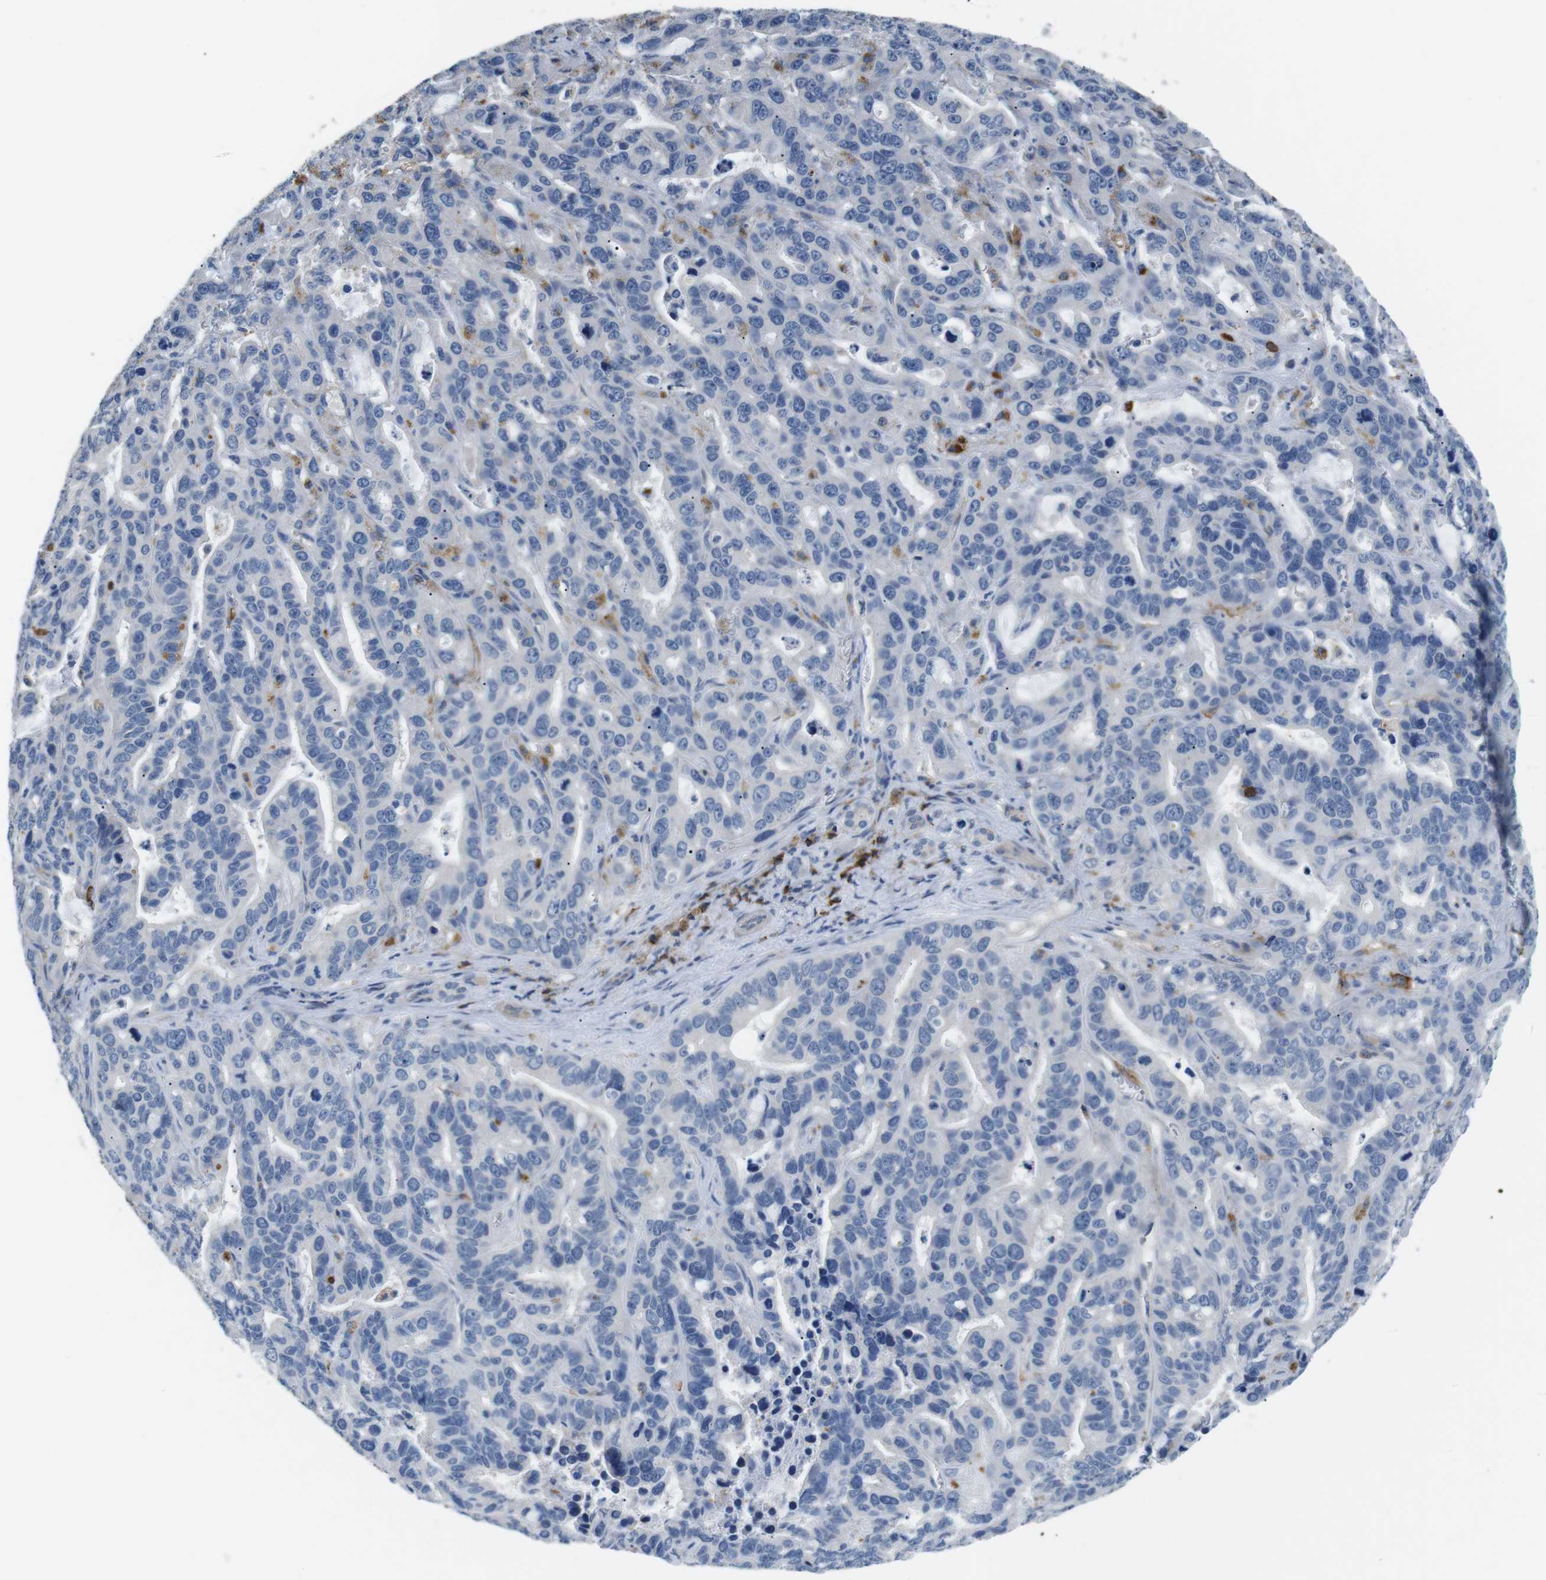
{"staining": {"intensity": "negative", "quantity": "none", "location": "none"}, "tissue": "liver cancer", "cell_type": "Tumor cells", "image_type": "cancer", "snomed": [{"axis": "morphology", "description": "Cholangiocarcinoma"}, {"axis": "topography", "description": "Liver"}], "caption": "Micrograph shows no protein staining in tumor cells of liver cholangiocarcinoma tissue. Nuclei are stained in blue.", "gene": "CD6", "patient": {"sex": "female", "age": 65}}